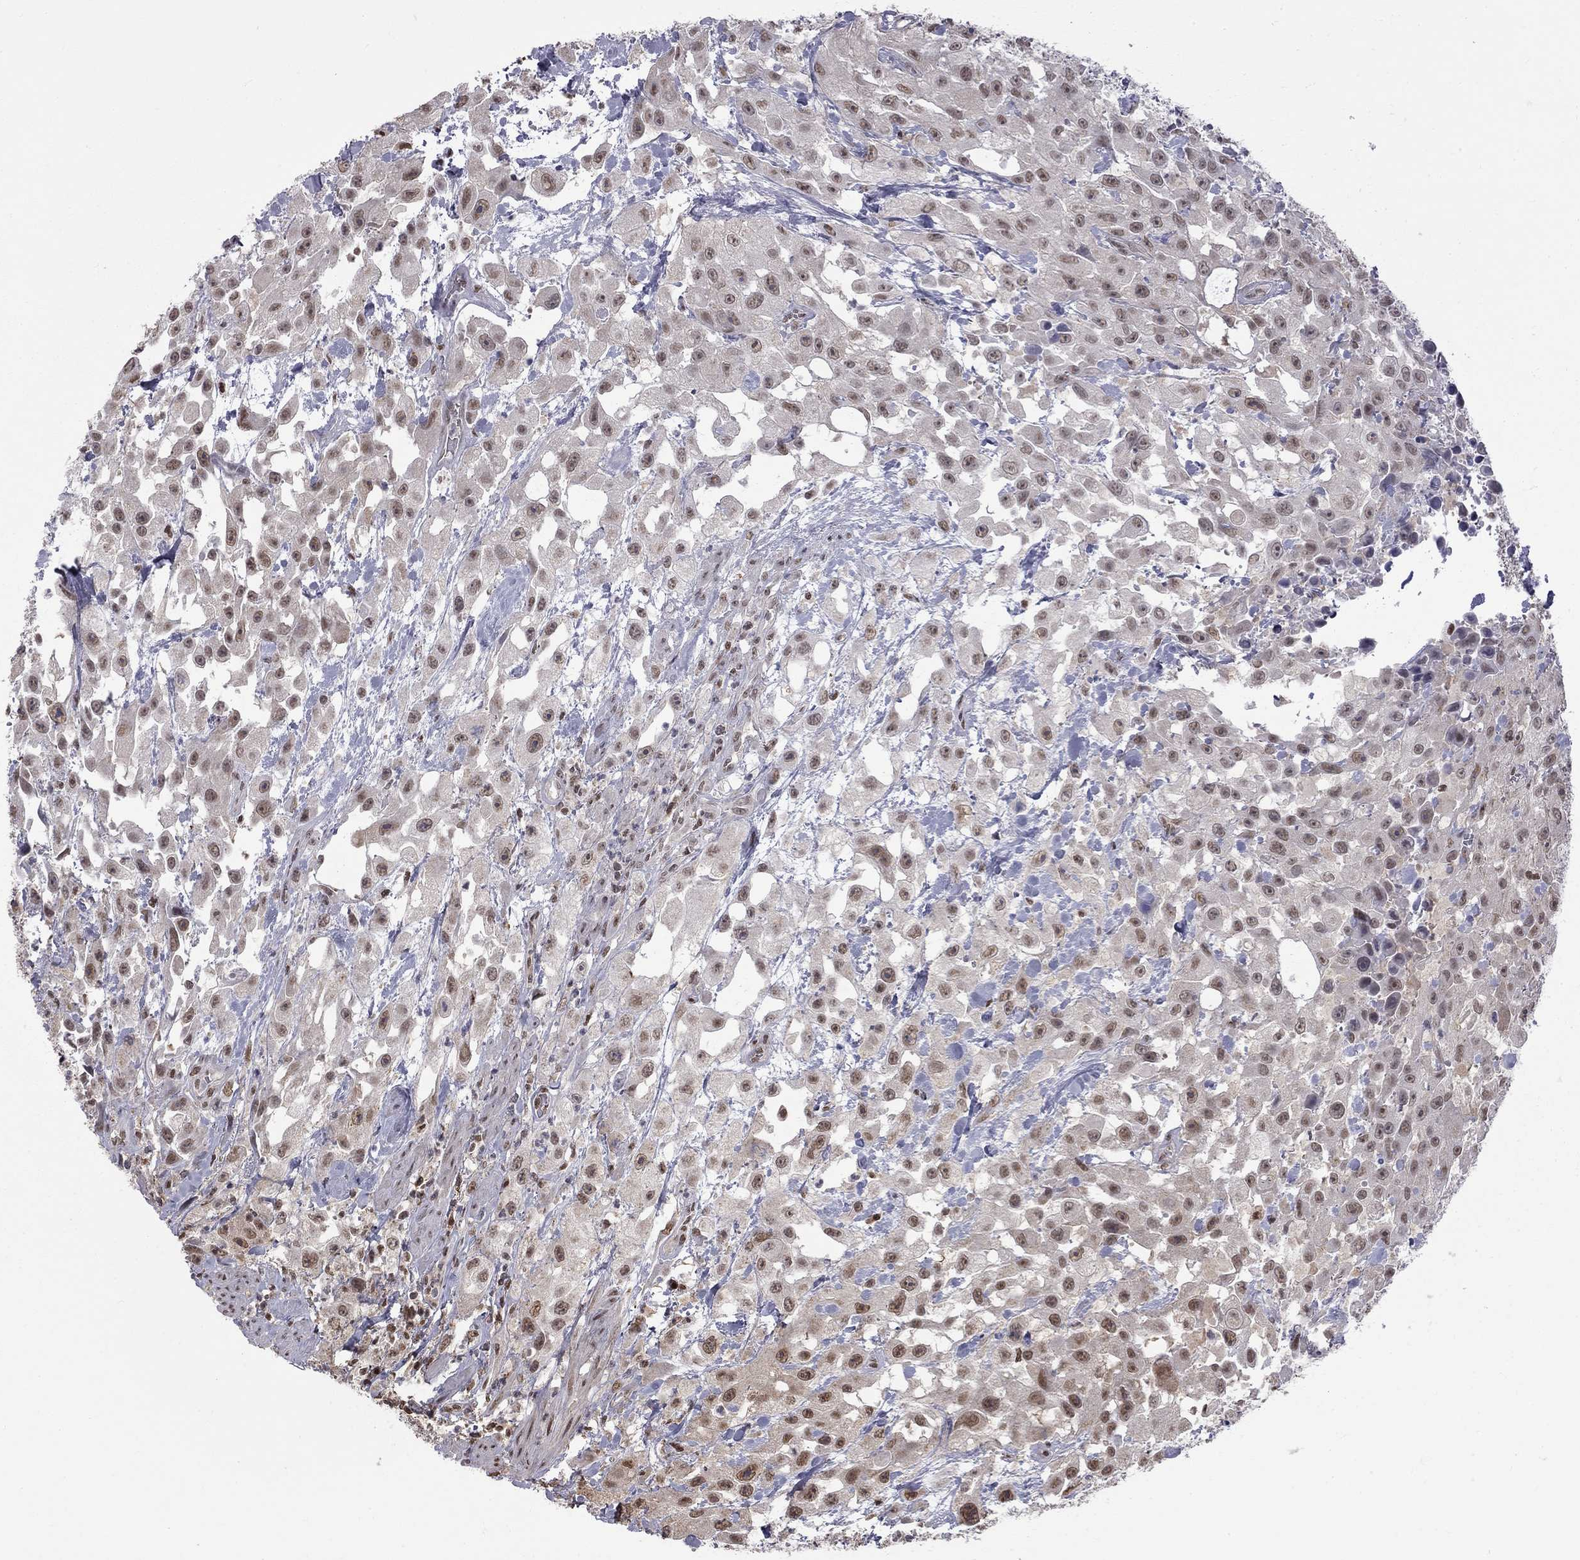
{"staining": {"intensity": "weak", "quantity": "25%-75%", "location": "nuclear"}, "tissue": "urothelial cancer", "cell_type": "Tumor cells", "image_type": "cancer", "snomed": [{"axis": "morphology", "description": "Urothelial carcinoma, High grade"}, {"axis": "topography", "description": "Urinary bladder"}], "caption": "A high-resolution photomicrograph shows immunohistochemistry staining of urothelial cancer, which reveals weak nuclear expression in about 25%-75% of tumor cells.", "gene": "RFWD3", "patient": {"sex": "male", "age": 79}}